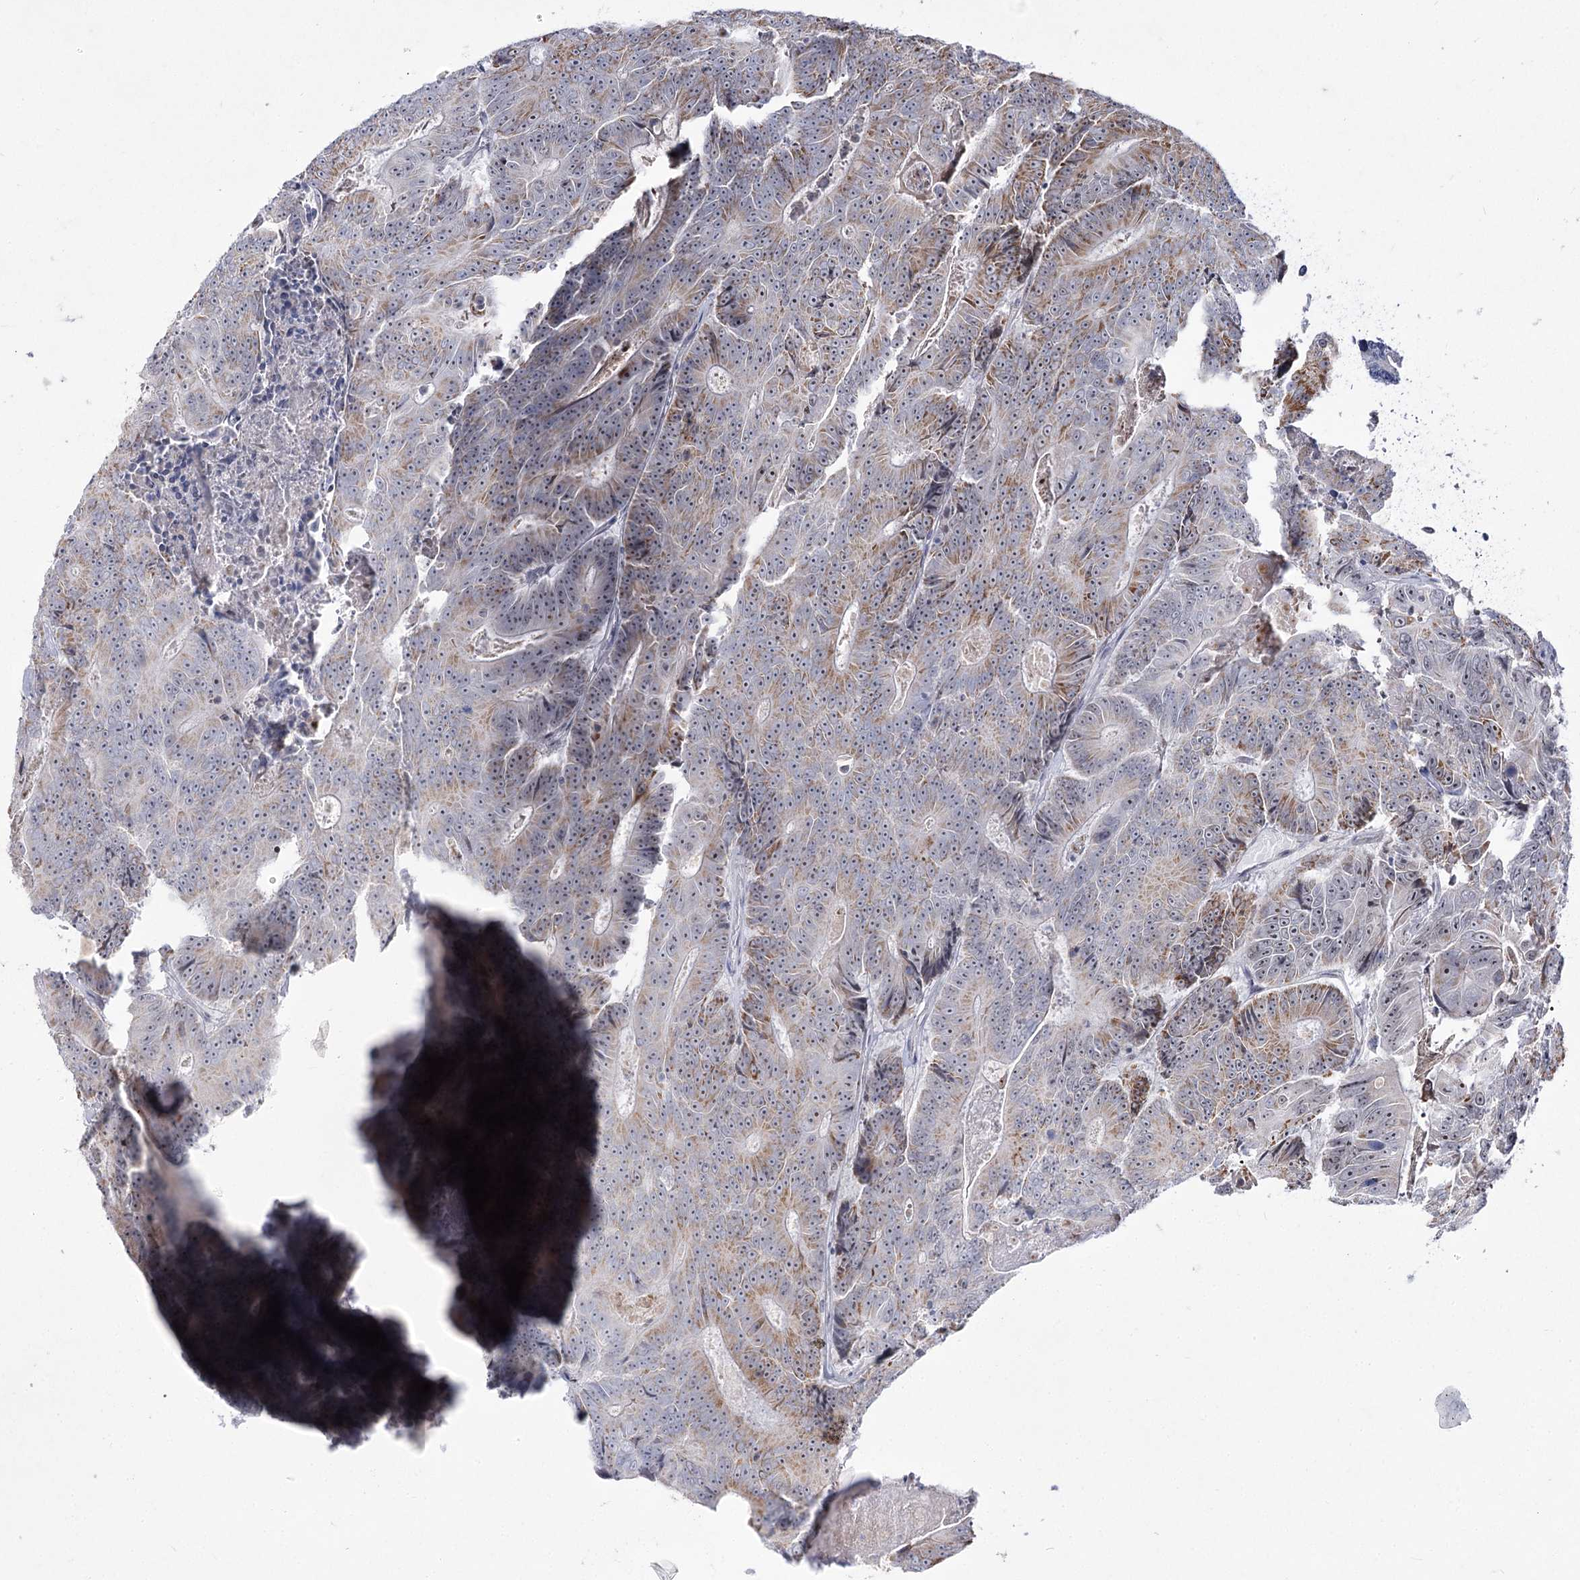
{"staining": {"intensity": "weak", "quantity": "<25%", "location": "cytoplasmic/membranous"}, "tissue": "colorectal cancer", "cell_type": "Tumor cells", "image_type": "cancer", "snomed": [{"axis": "morphology", "description": "Adenocarcinoma, NOS"}, {"axis": "topography", "description": "Colon"}], "caption": "A micrograph of human colorectal cancer (adenocarcinoma) is negative for staining in tumor cells.", "gene": "DDX50", "patient": {"sex": "male", "age": 83}}